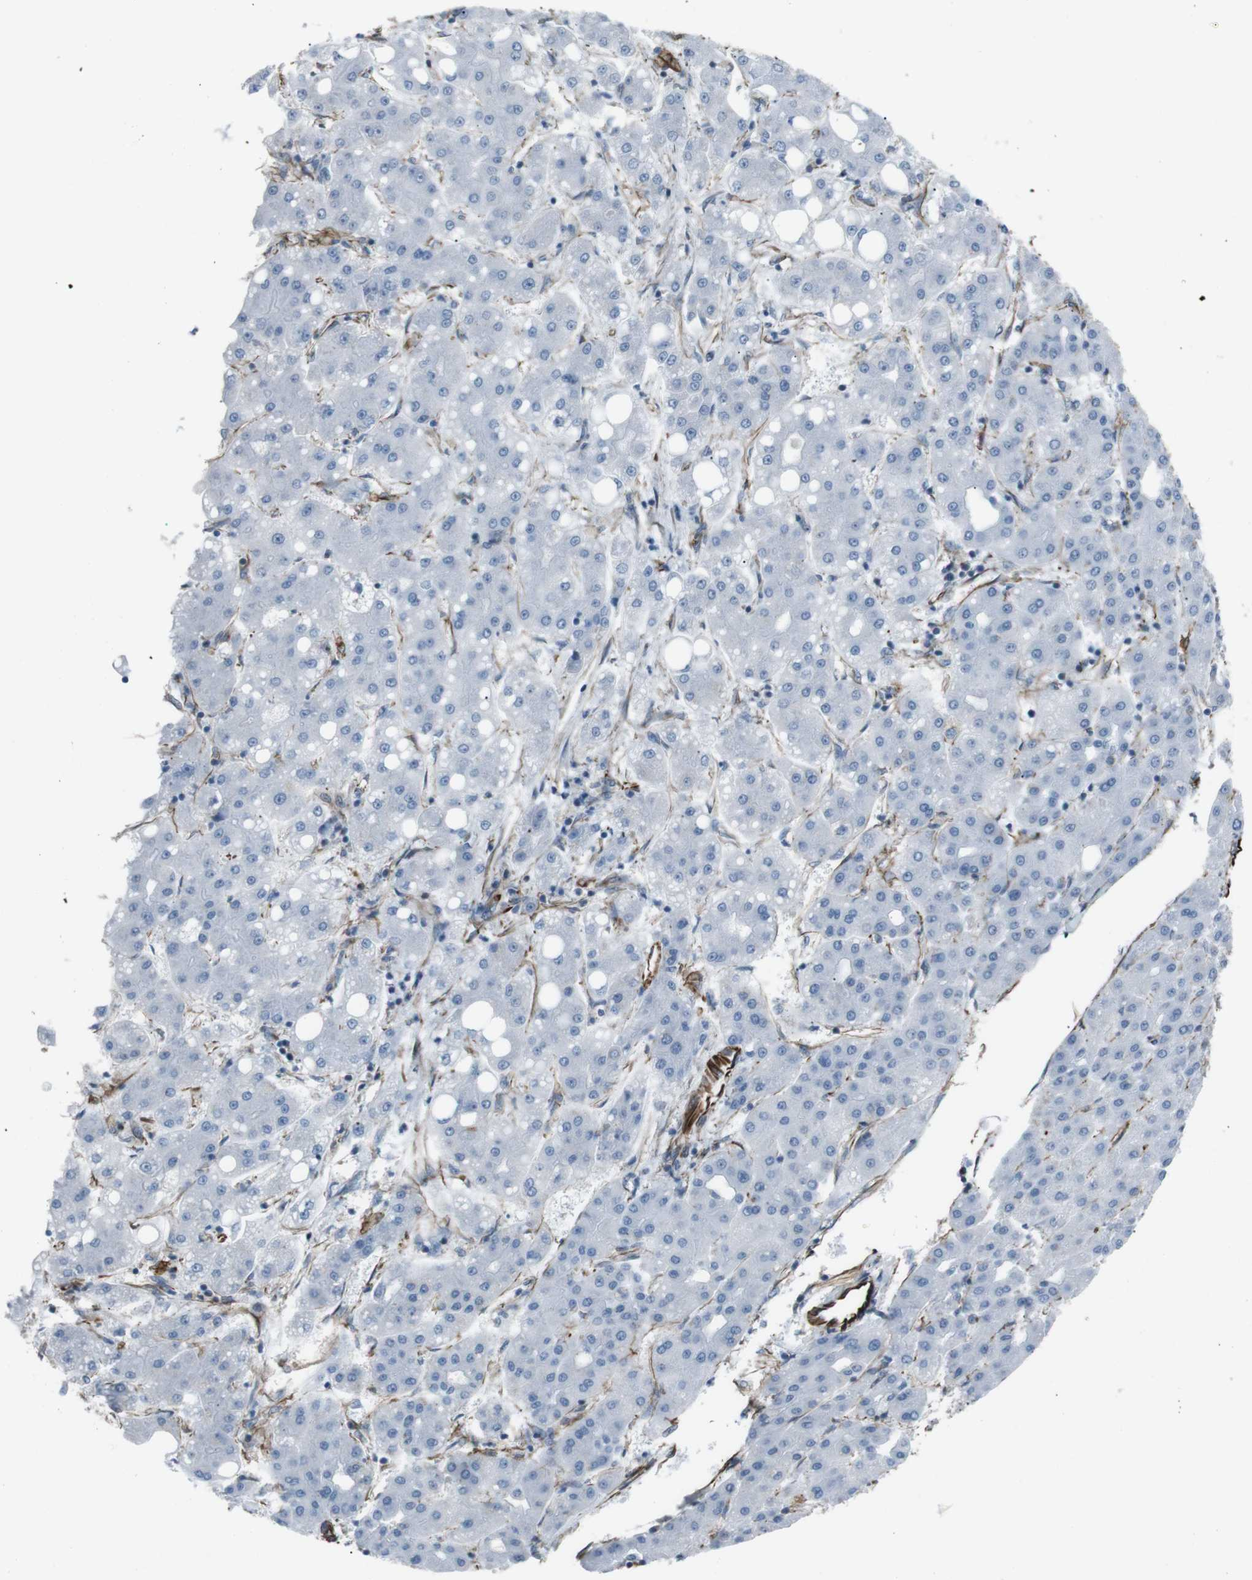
{"staining": {"intensity": "negative", "quantity": "none", "location": "none"}, "tissue": "liver cancer", "cell_type": "Tumor cells", "image_type": "cancer", "snomed": [{"axis": "morphology", "description": "Carcinoma, Hepatocellular, NOS"}, {"axis": "topography", "description": "Liver"}], "caption": "Immunohistochemical staining of liver cancer (hepatocellular carcinoma) reveals no significant expression in tumor cells.", "gene": "ZDHHC6", "patient": {"sex": "male", "age": 65}}